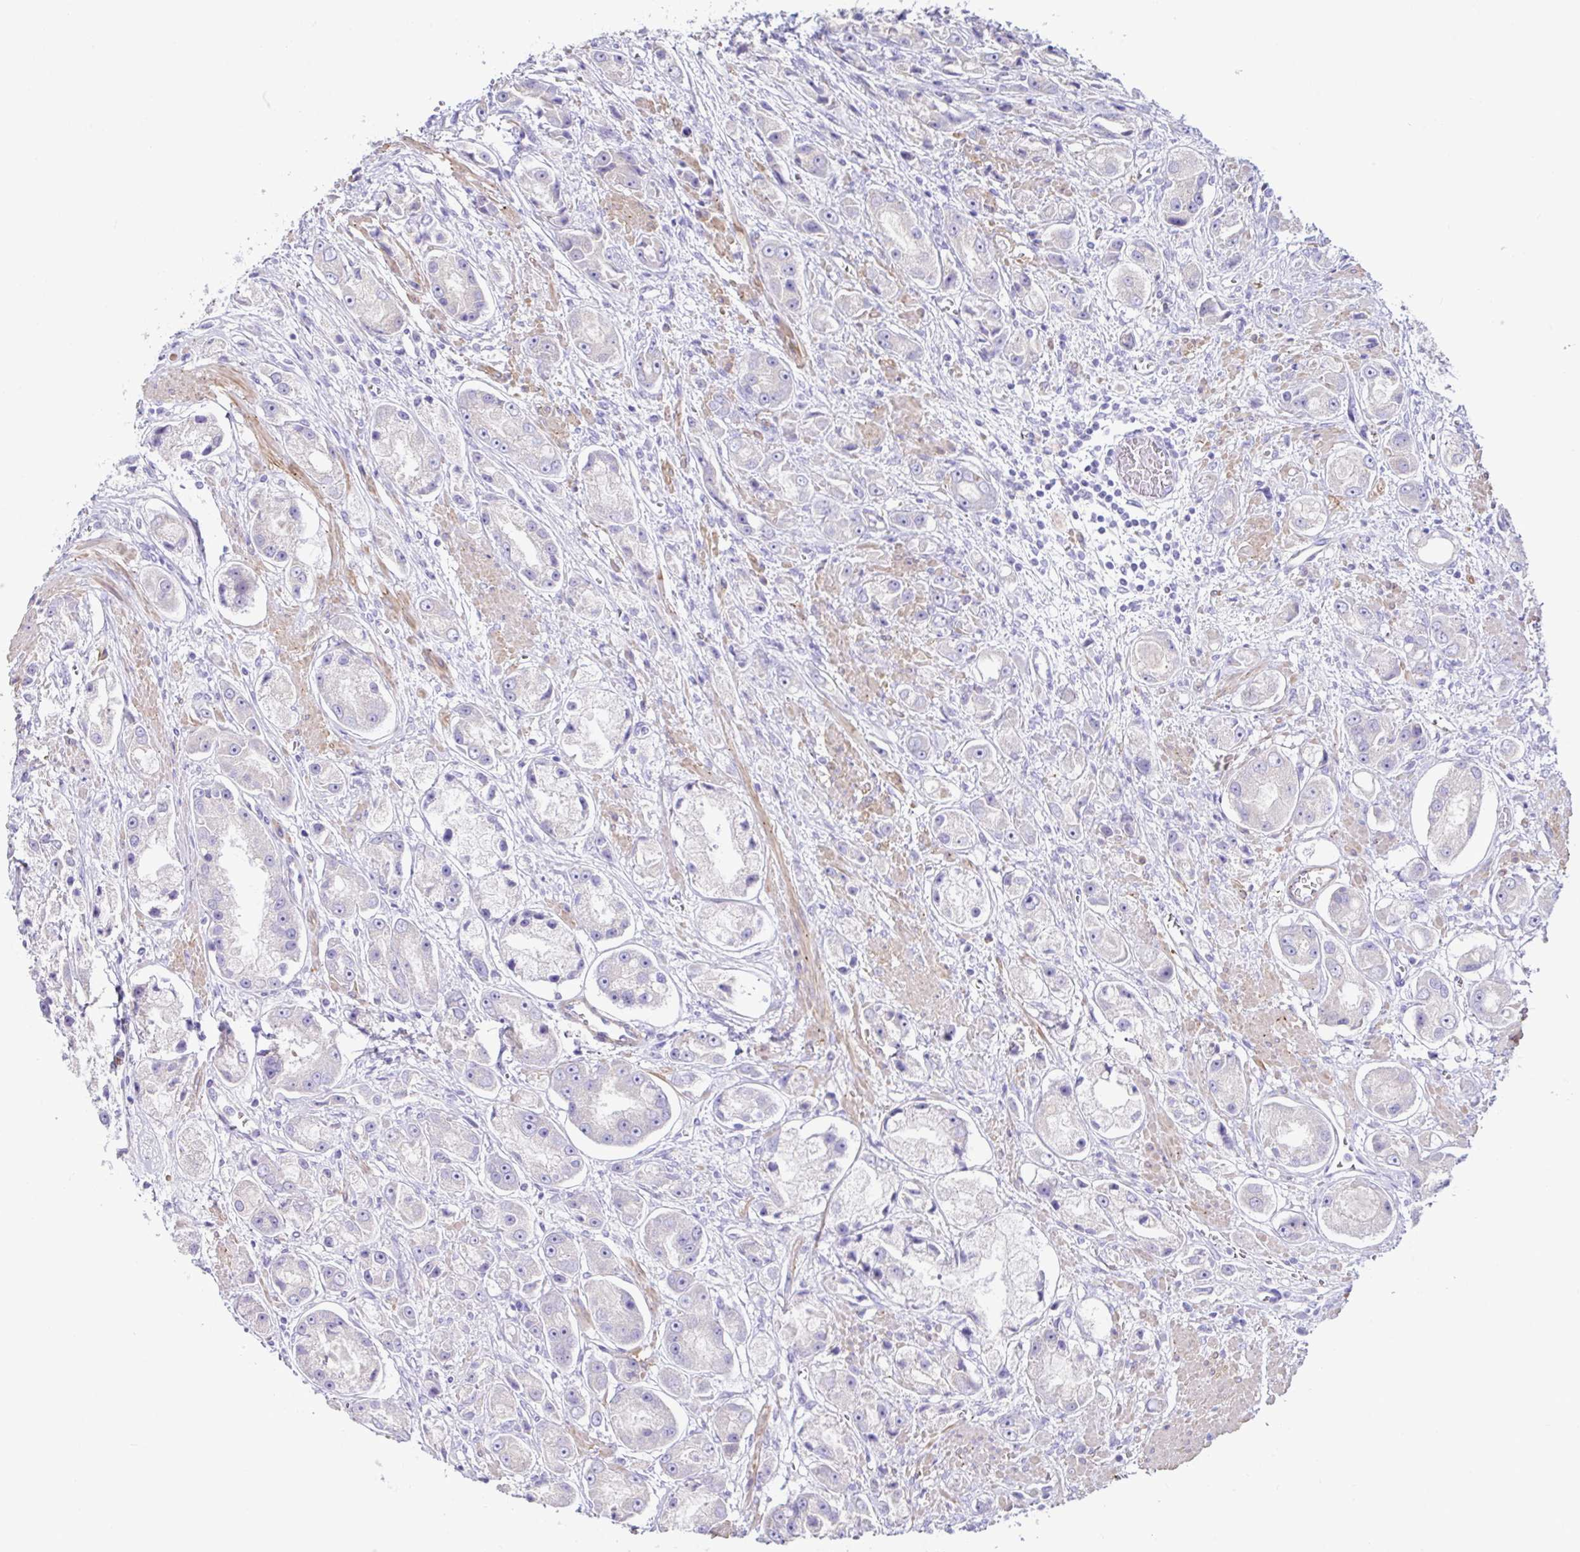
{"staining": {"intensity": "negative", "quantity": "none", "location": "none"}, "tissue": "prostate cancer", "cell_type": "Tumor cells", "image_type": "cancer", "snomed": [{"axis": "morphology", "description": "Adenocarcinoma, High grade"}, {"axis": "topography", "description": "Prostate"}], "caption": "Photomicrograph shows no significant protein positivity in tumor cells of prostate cancer (adenocarcinoma (high-grade)).", "gene": "MED11", "patient": {"sex": "male", "age": 67}}